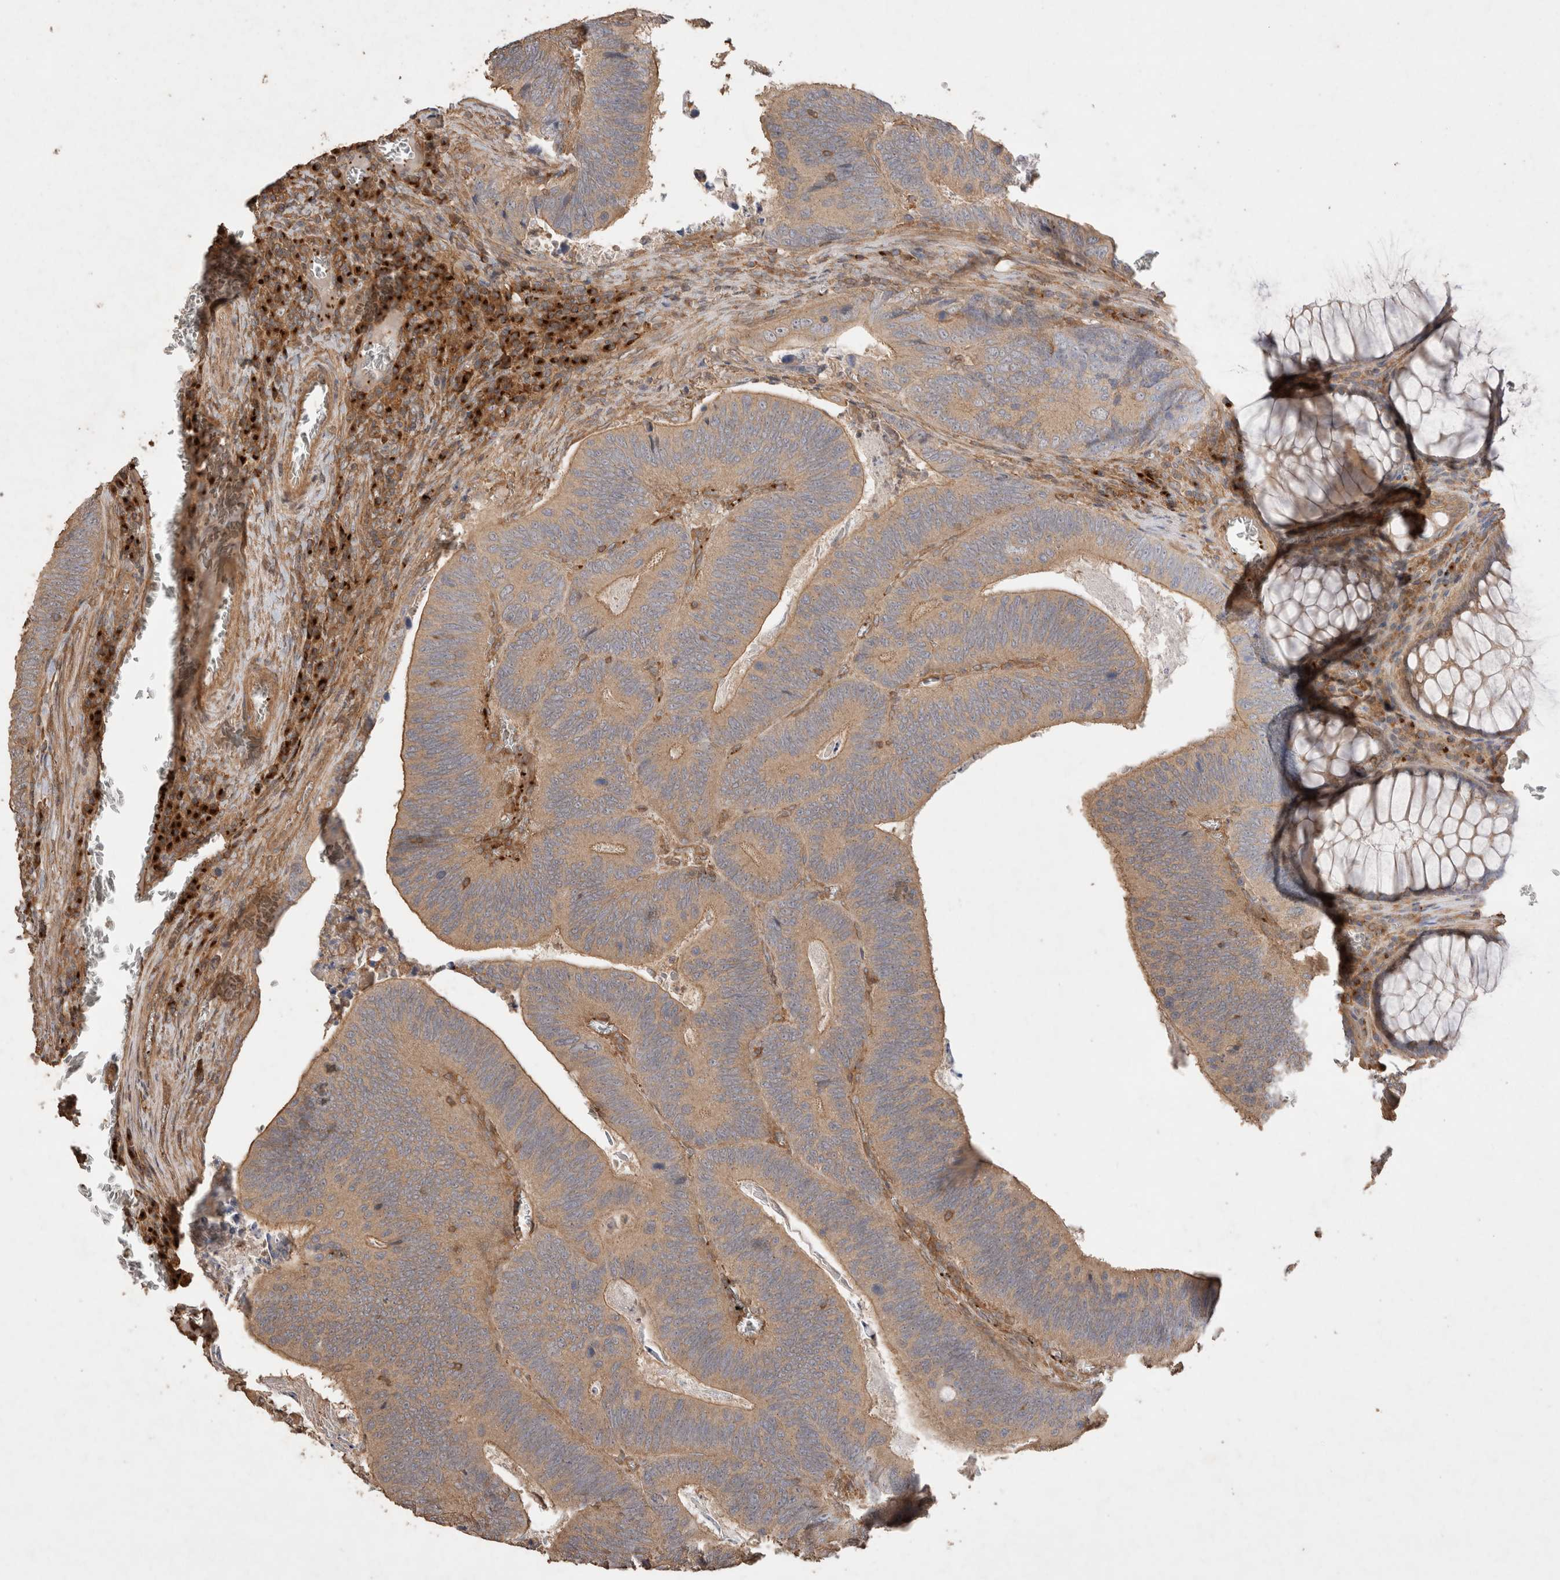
{"staining": {"intensity": "moderate", "quantity": ">75%", "location": "cytoplasmic/membranous"}, "tissue": "colorectal cancer", "cell_type": "Tumor cells", "image_type": "cancer", "snomed": [{"axis": "morphology", "description": "Inflammation, NOS"}, {"axis": "morphology", "description": "Adenocarcinoma, NOS"}, {"axis": "topography", "description": "Colon"}], "caption": "Immunohistochemistry (IHC) micrograph of human colorectal cancer stained for a protein (brown), which exhibits medium levels of moderate cytoplasmic/membranous staining in approximately >75% of tumor cells.", "gene": "SNX31", "patient": {"sex": "male", "age": 72}}